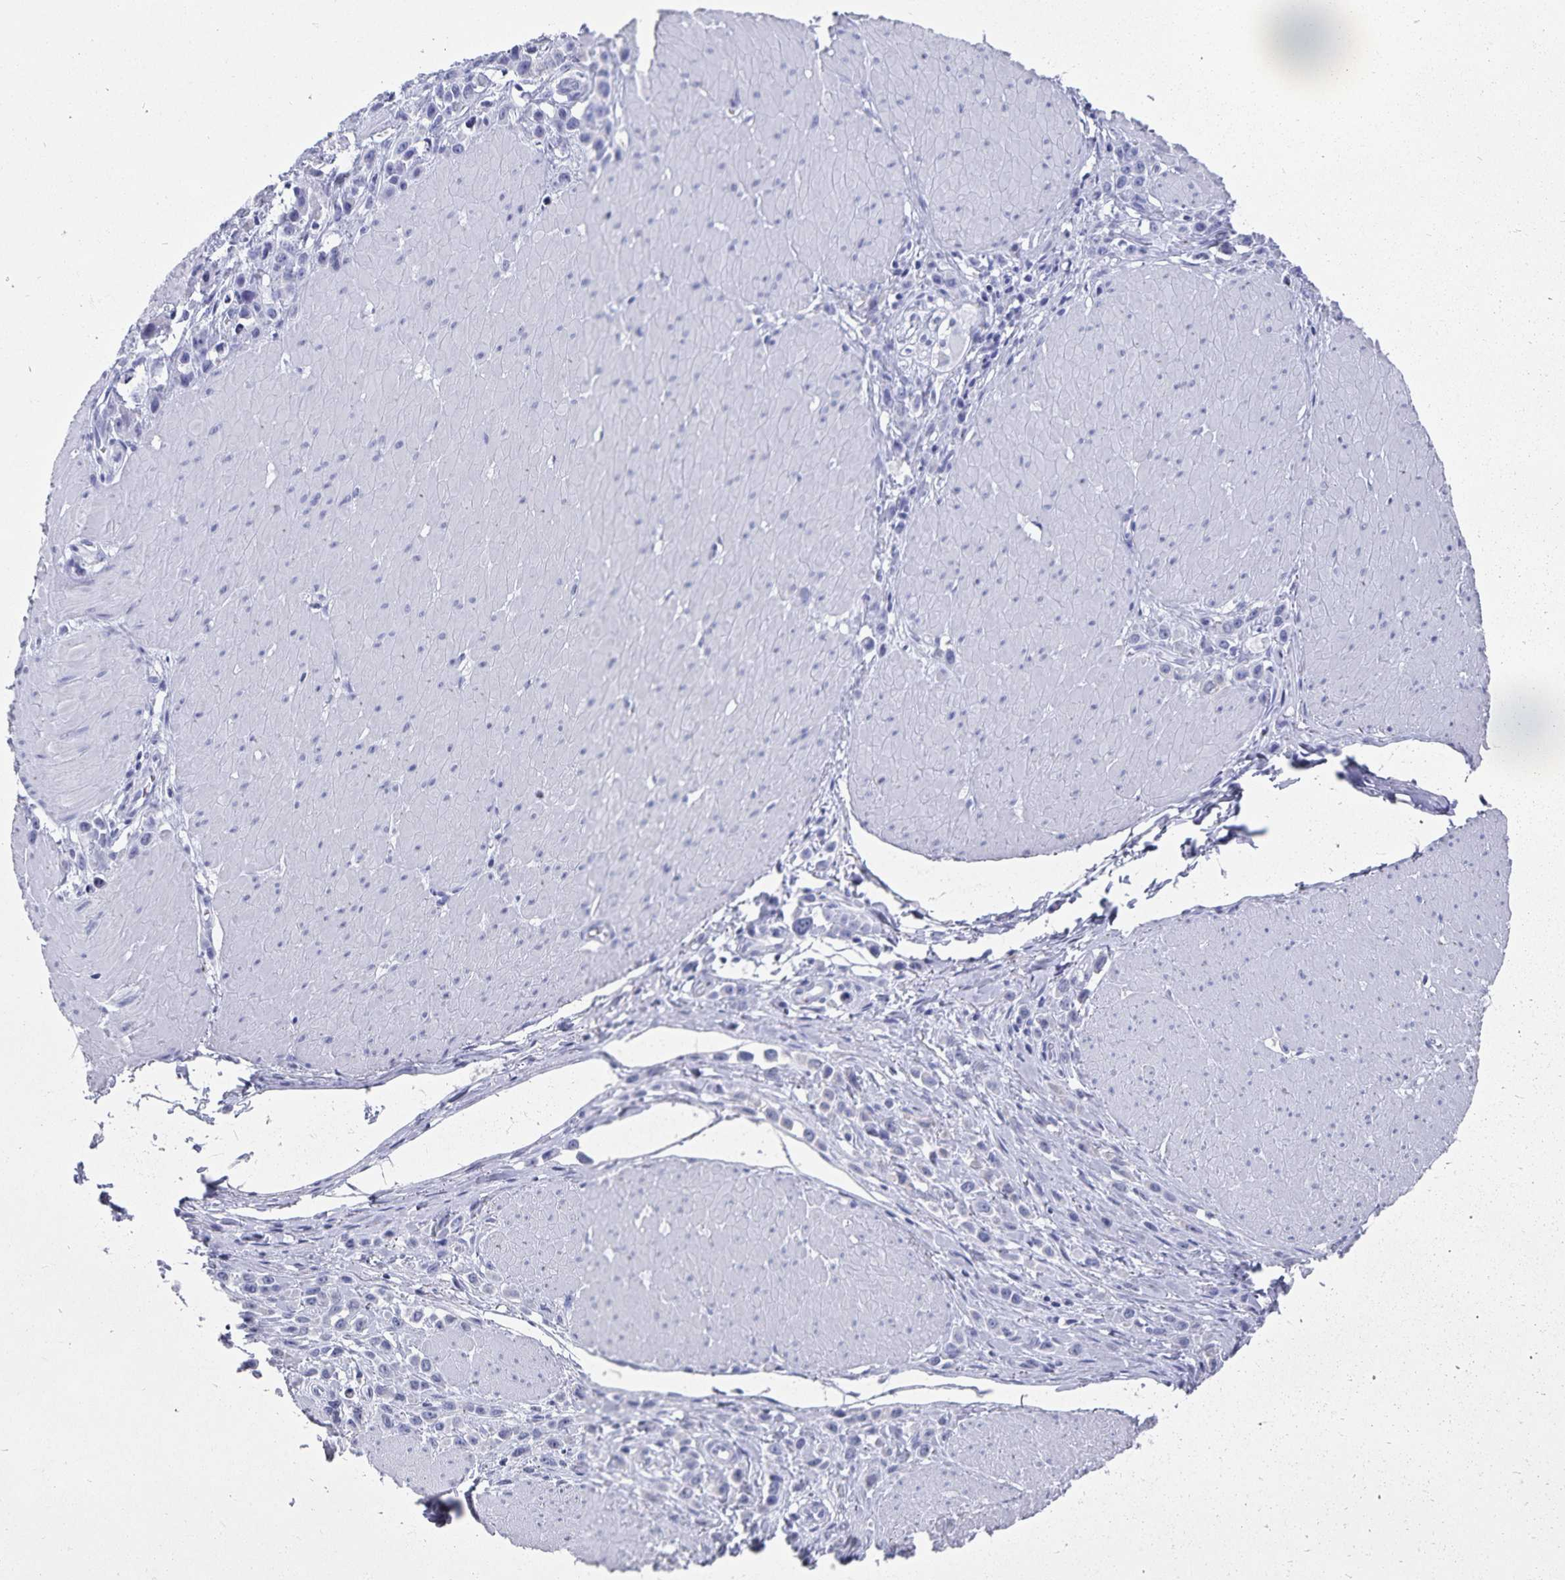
{"staining": {"intensity": "negative", "quantity": "none", "location": "none"}, "tissue": "stomach cancer", "cell_type": "Tumor cells", "image_type": "cancer", "snomed": [{"axis": "morphology", "description": "Adenocarcinoma, NOS"}, {"axis": "topography", "description": "Stomach"}], "caption": "High magnification brightfield microscopy of stomach cancer stained with DAB (3,3'-diaminobenzidine) (brown) and counterstained with hematoxylin (blue): tumor cells show no significant expression.", "gene": "ADH1A", "patient": {"sex": "male", "age": 47}}